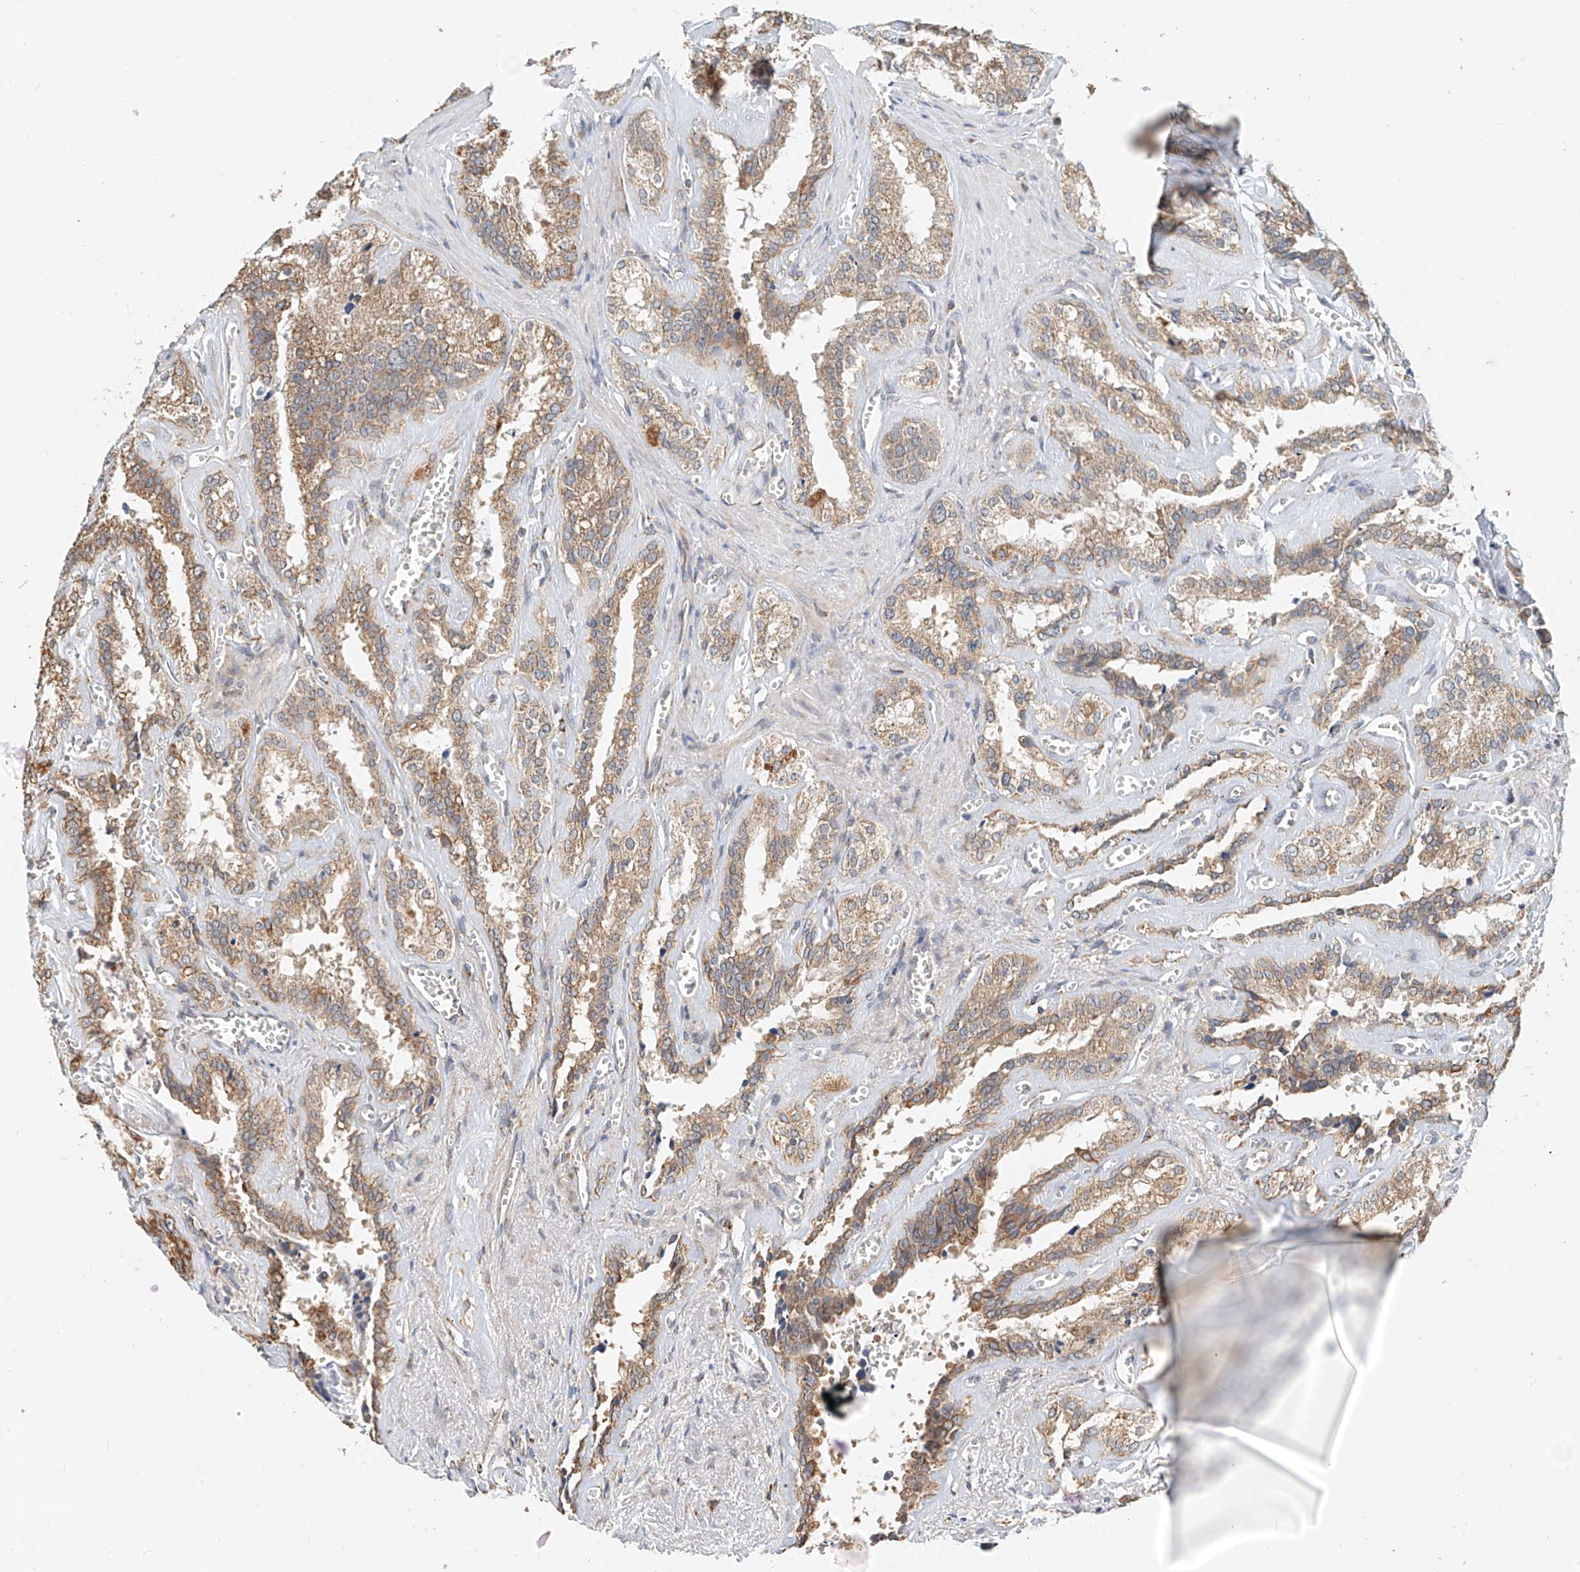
{"staining": {"intensity": "moderate", "quantity": "25%-75%", "location": "cytoplasmic/membranous"}, "tissue": "seminal vesicle", "cell_type": "Glandular cells", "image_type": "normal", "snomed": [{"axis": "morphology", "description": "Normal tissue, NOS"}, {"axis": "topography", "description": "Prostate"}, {"axis": "topography", "description": "Seminal veicle"}], "caption": "Immunohistochemical staining of benign seminal vesicle demonstrates medium levels of moderate cytoplasmic/membranous positivity in about 25%-75% of glandular cells. Nuclei are stained in blue.", "gene": "YIPF7", "patient": {"sex": "male", "age": 59}}